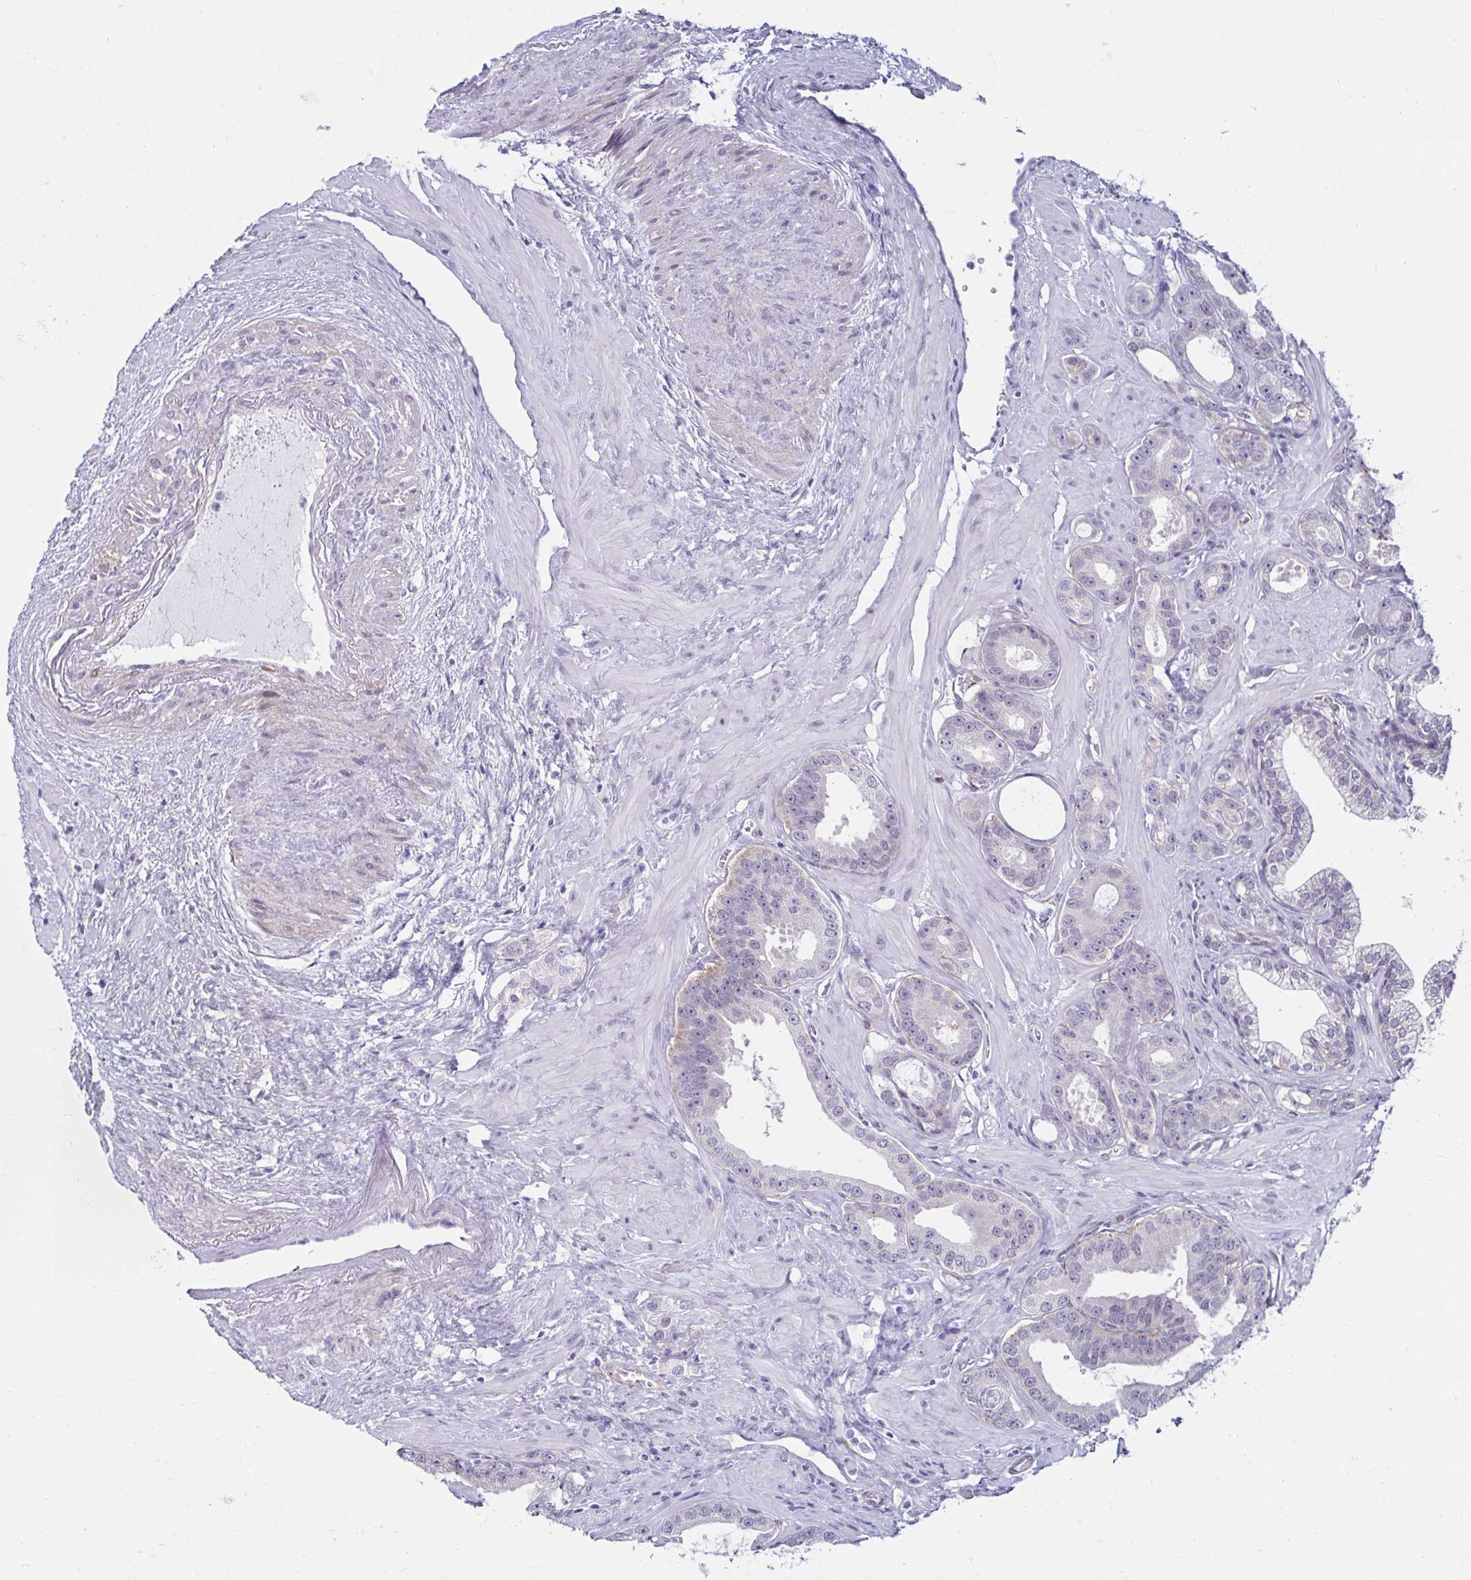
{"staining": {"intensity": "negative", "quantity": "none", "location": "none"}, "tissue": "prostate cancer", "cell_type": "Tumor cells", "image_type": "cancer", "snomed": [{"axis": "morphology", "description": "Adenocarcinoma, High grade"}, {"axis": "topography", "description": "Prostate"}], "caption": "DAB immunohistochemical staining of high-grade adenocarcinoma (prostate) shows no significant positivity in tumor cells. (DAB (3,3'-diaminobenzidine) IHC with hematoxylin counter stain).", "gene": "ANKRD62", "patient": {"sex": "male", "age": 65}}